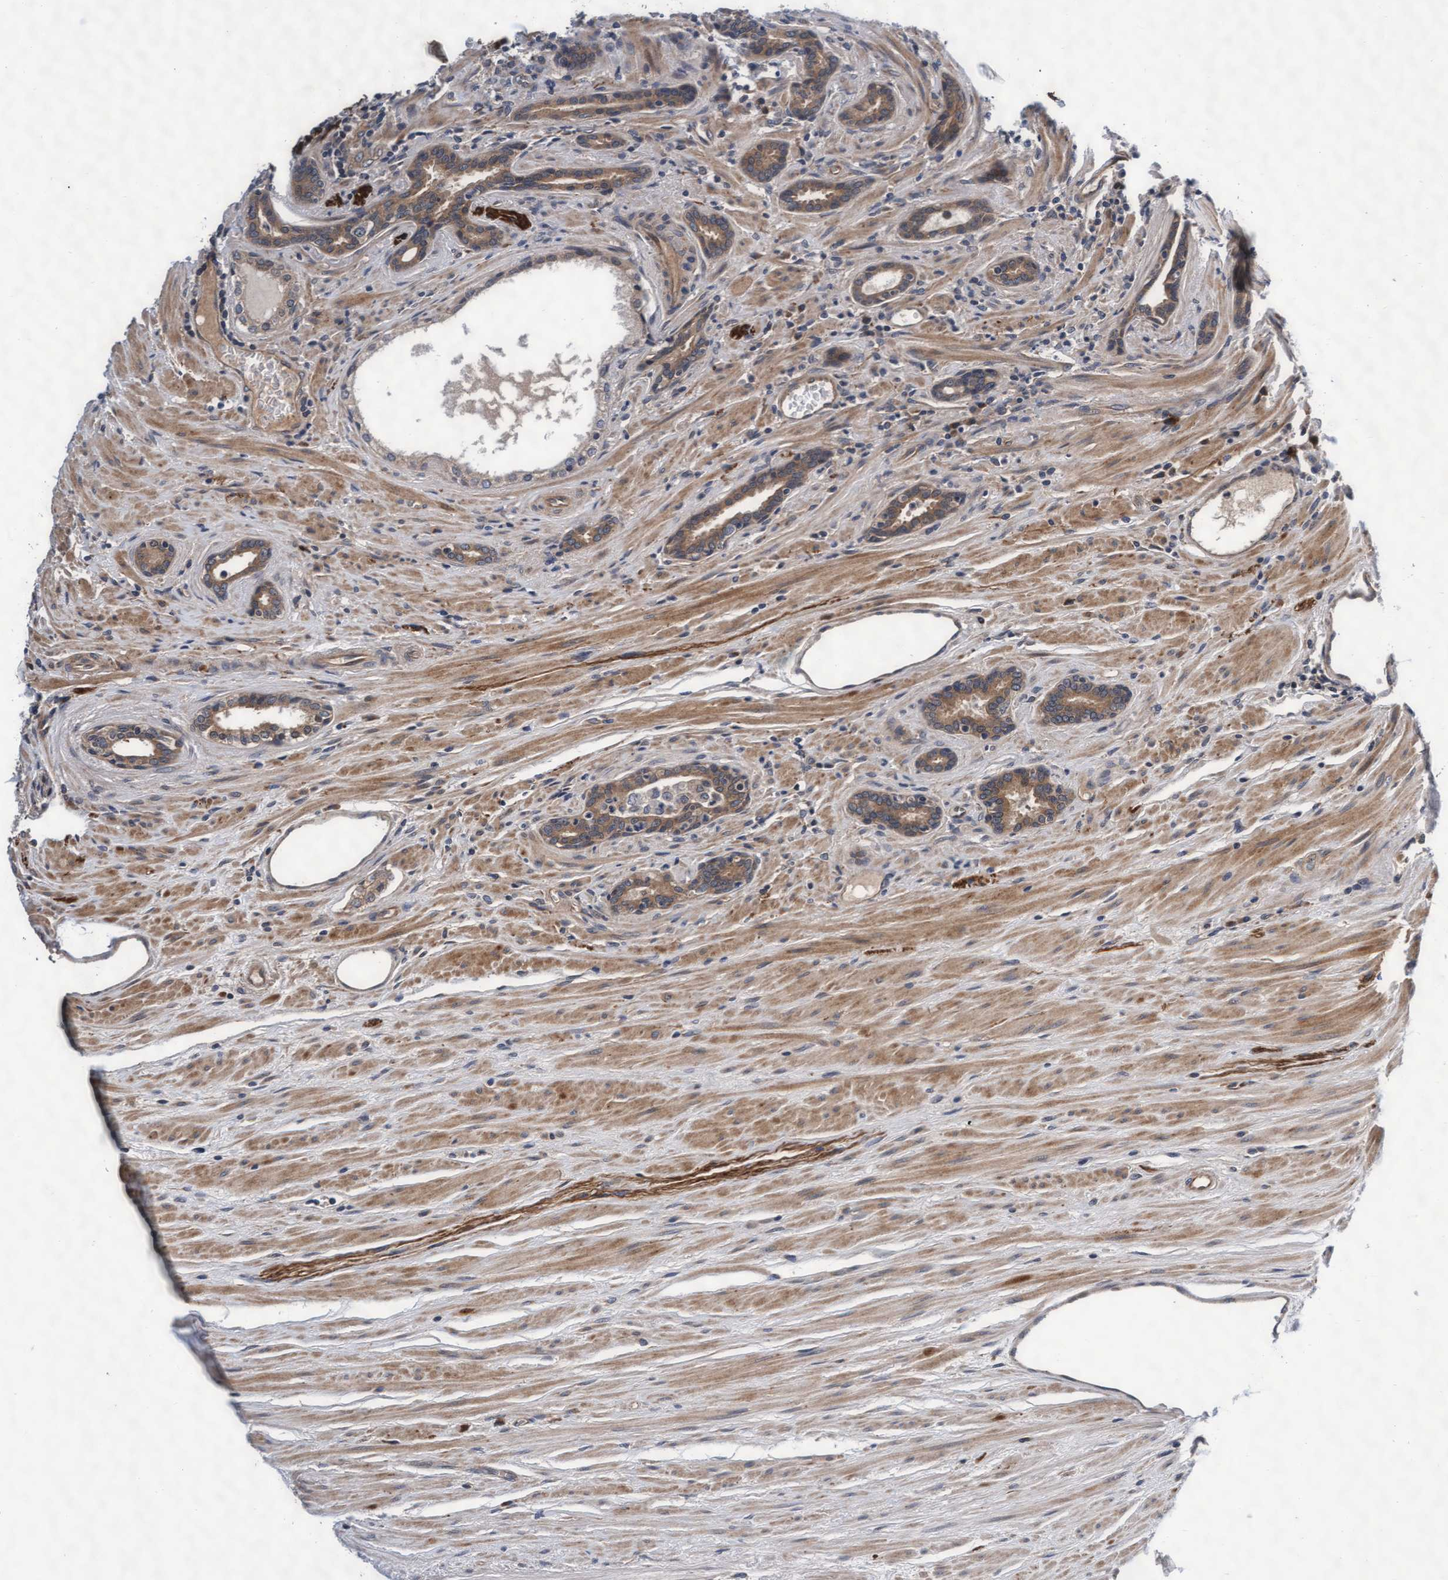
{"staining": {"intensity": "moderate", "quantity": ">75%", "location": "cytoplasmic/membranous"}, "tissue": "prostate cancer", "cell_type": "Tumor cells", "image_type": "cancer", "snomed": [{"axis": "morphology", "description": "Adenocarcinoma, High grade"}, {"axis": "topography", "description": "Prostate"}], "caption": "Tumor cells display moderate cytoplasmic/membranous positivity in about >75% of cells in prostate cancer (high-grade adenocarcinoma). The protein of interest is shown in brown color, while the nuclei are stained blue.", "gene": "EFCAB13", "patient": {"sex": "male", "age": 71}}